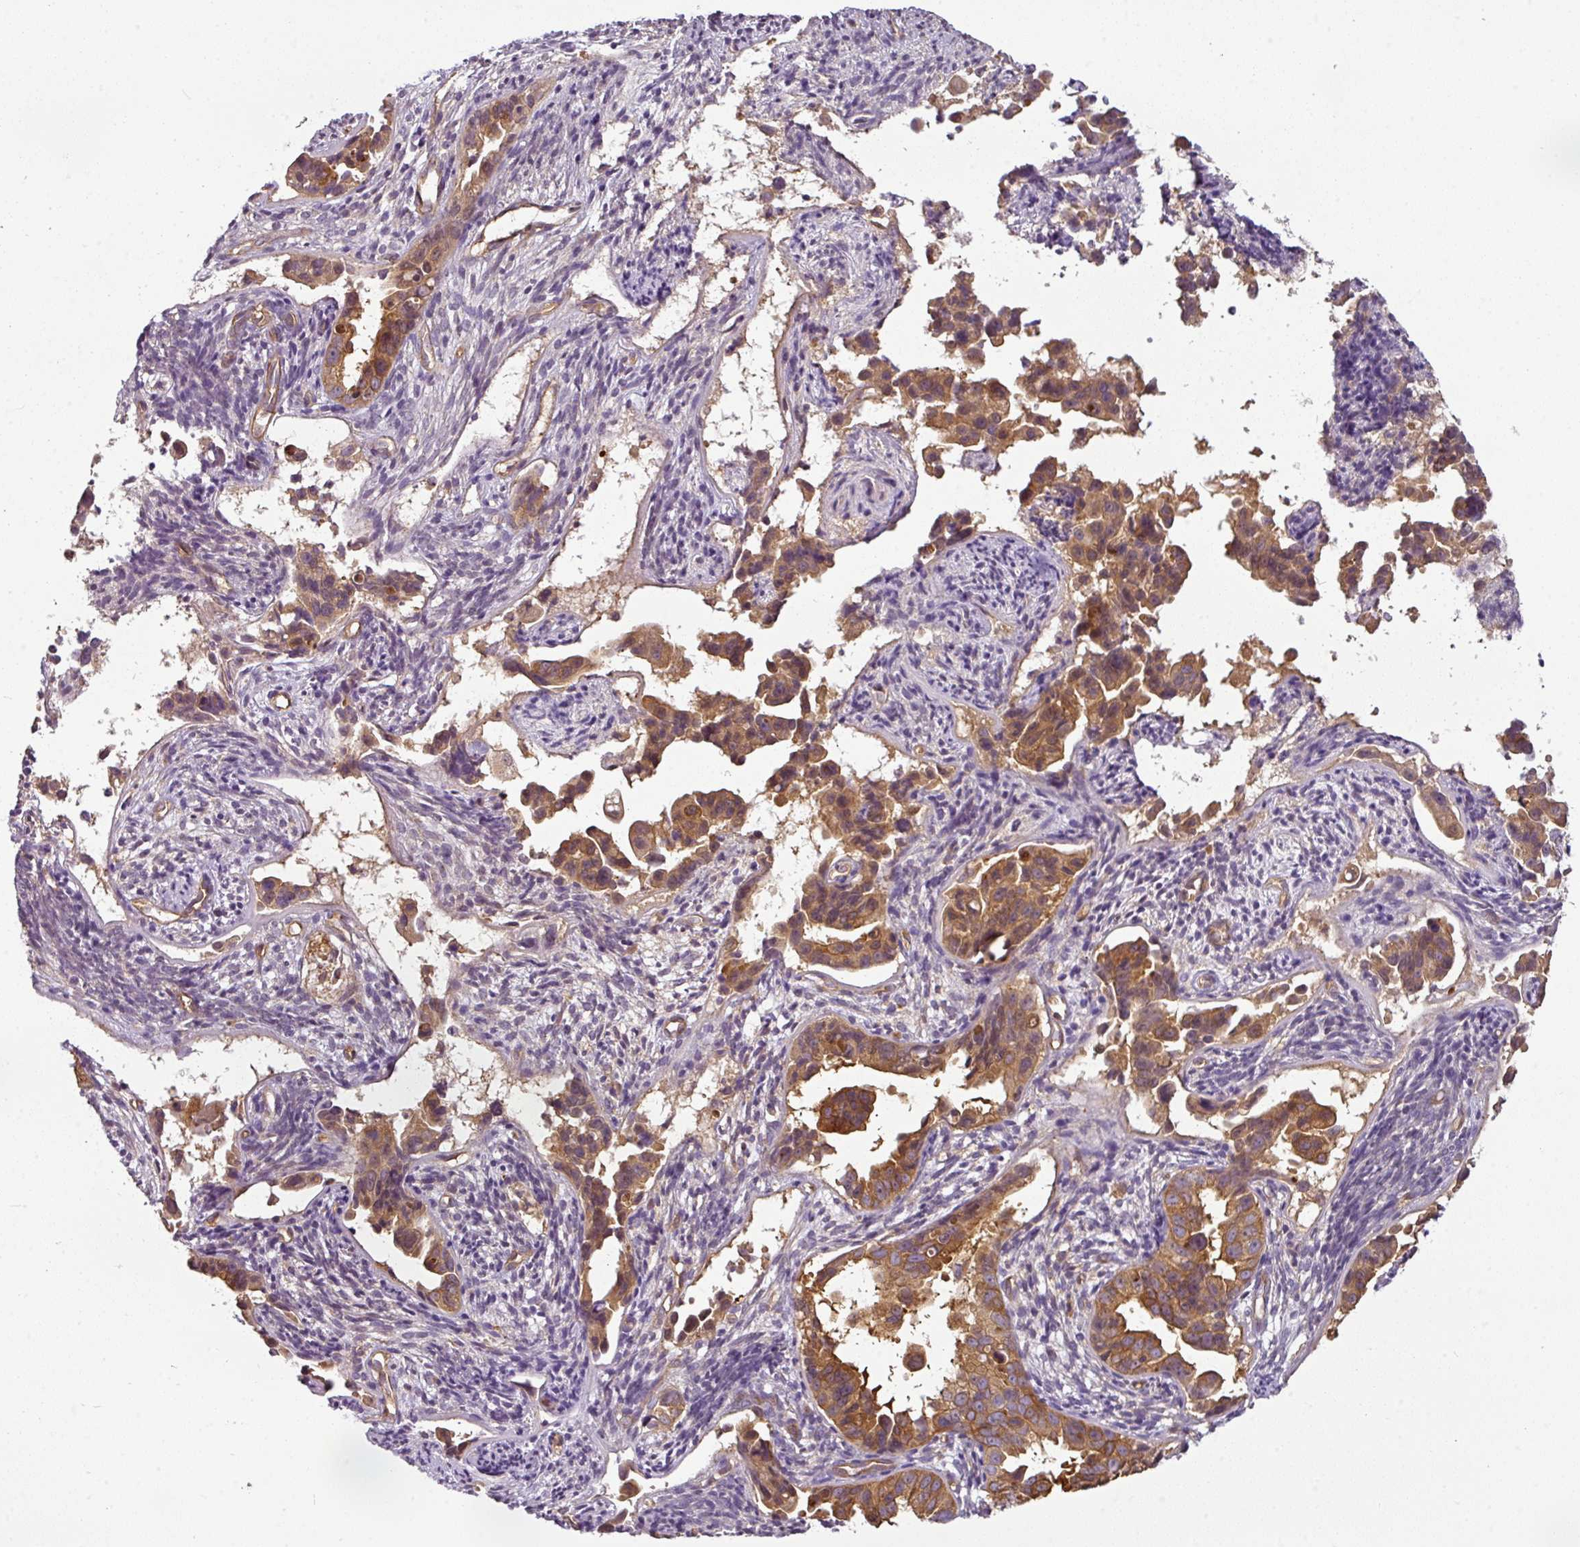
{"staining": {"intensity": "moderate", "quantity": ">75%", "location": "cytoplasmic/membranous"}, "tissue": "endometrial cancer", "cell_type": "Tumor cells", "image_type": "cancer", "snomed": [{"axis": "morphology", "description": "Adenocarcinoma, NOS"}, {"axis": "topography", "description": "Endometrium"}], "caption": "Endometrial adenocarcinoma was stained to show a protein in brown. There is medium levels of moderate cytoplasmic/membranous positivity in approximately >75% of tumor cells. The staining was performed using DAB (3,3'-diaminobenzidine), with brown indicating positive protein expression. Nuclei are stained blue with hematoxylin.", "gene": "ANKRD18A", "patient": {"sex": "female", "age": 57}}